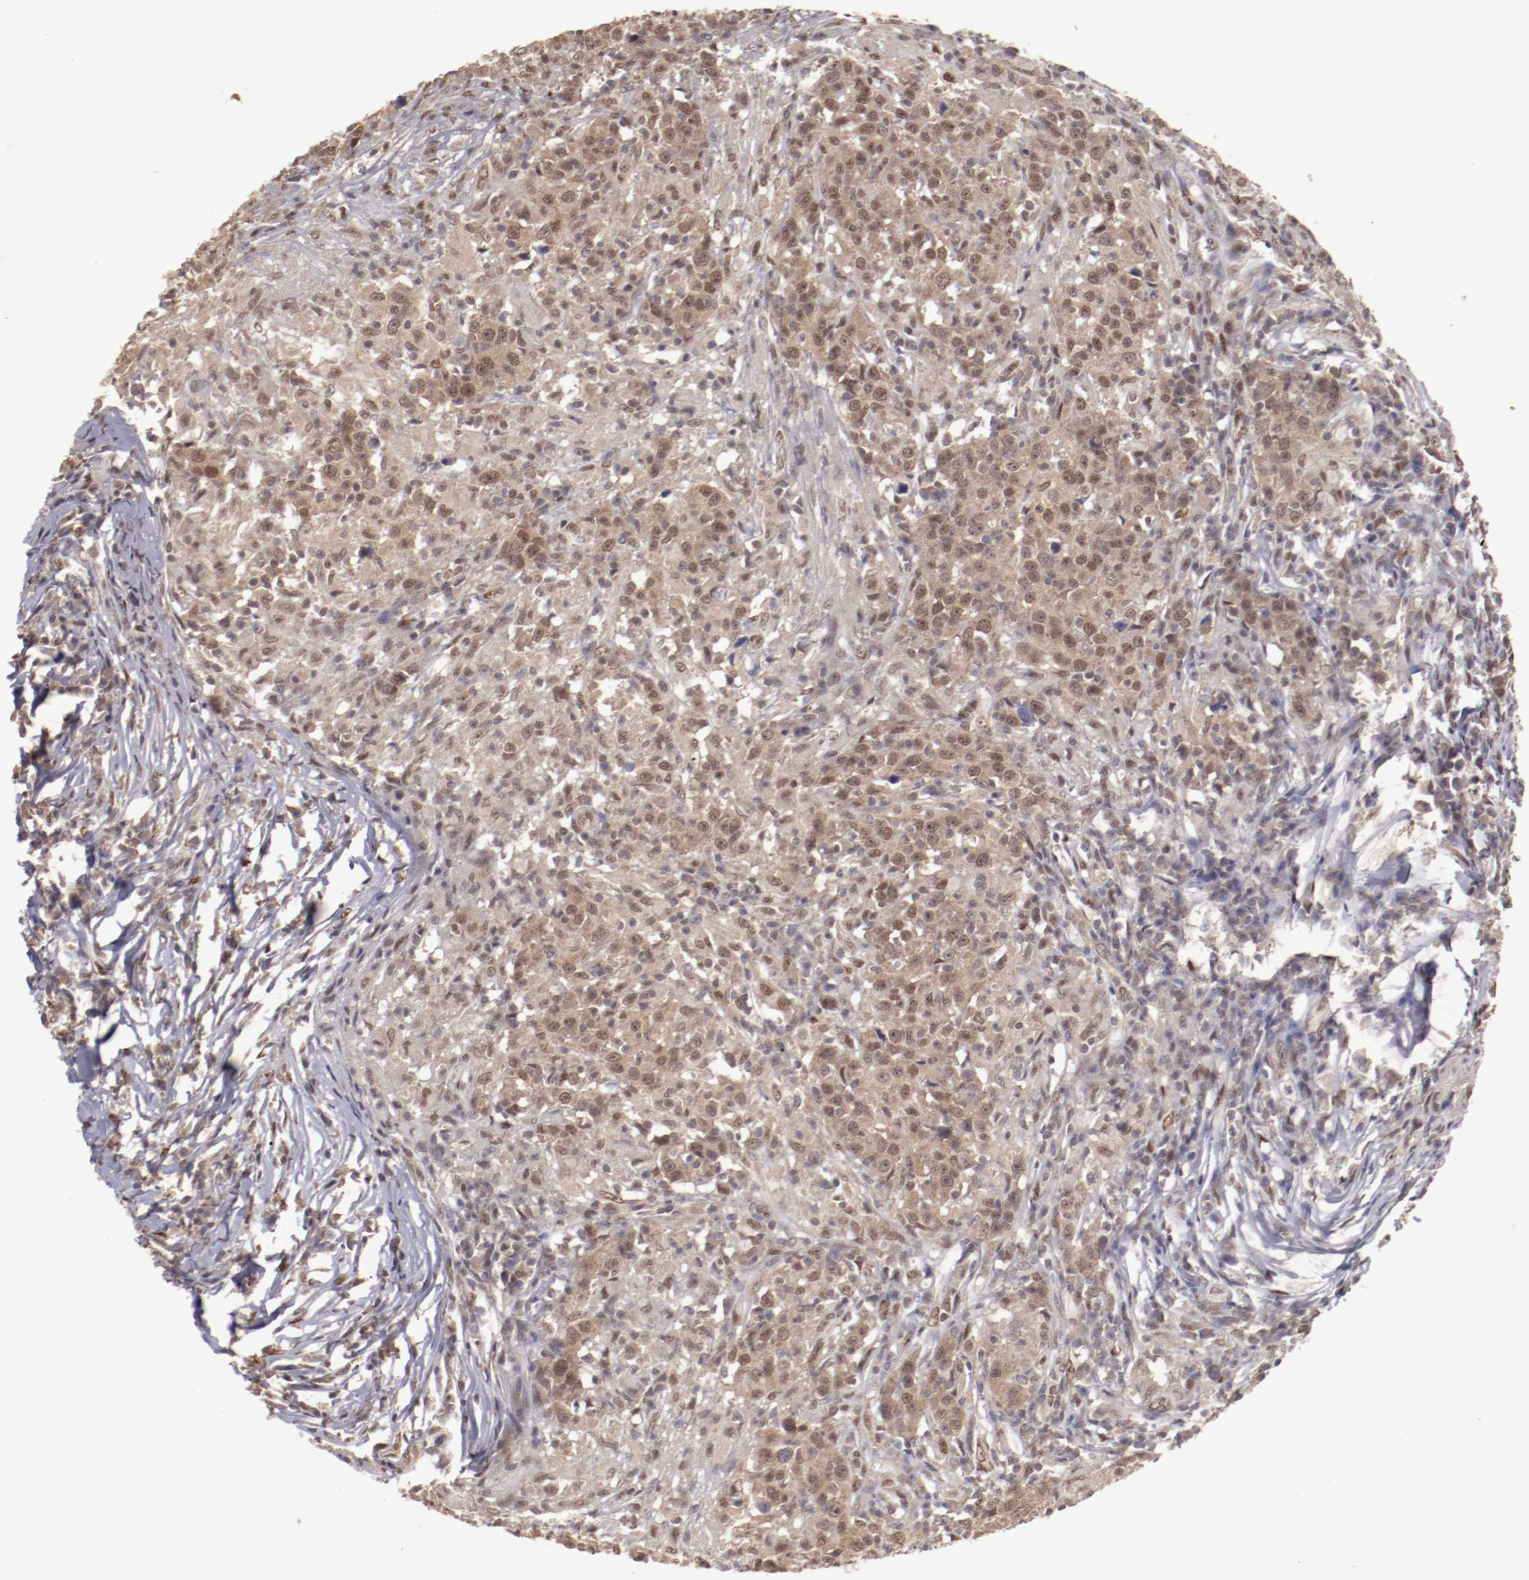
{"staining": {"intensity": "moderate", "quantity": ">75%", "location": "cytoplasmic/membranous,nuclear"}, "tissue": "head and neck cancer", "cell_type": "Tumor cells", "image_type": "cancer", "snomed": [{"axis": "morphology", "description": "Adenocarcinoma, NOS"}, {"axis": "topography", "description": "Salivary gland"}, {"axis": "topography", "description": "Head-Neck"}], "caption": "Moderate cytoplasmic/membranous and nuclear protein expression is identified in about >75% of tumor cells in head and neck cancer. Nuclei are stained in blue.", "gene": "ARNT", "patient": {"sex": "female", "age": 65}}